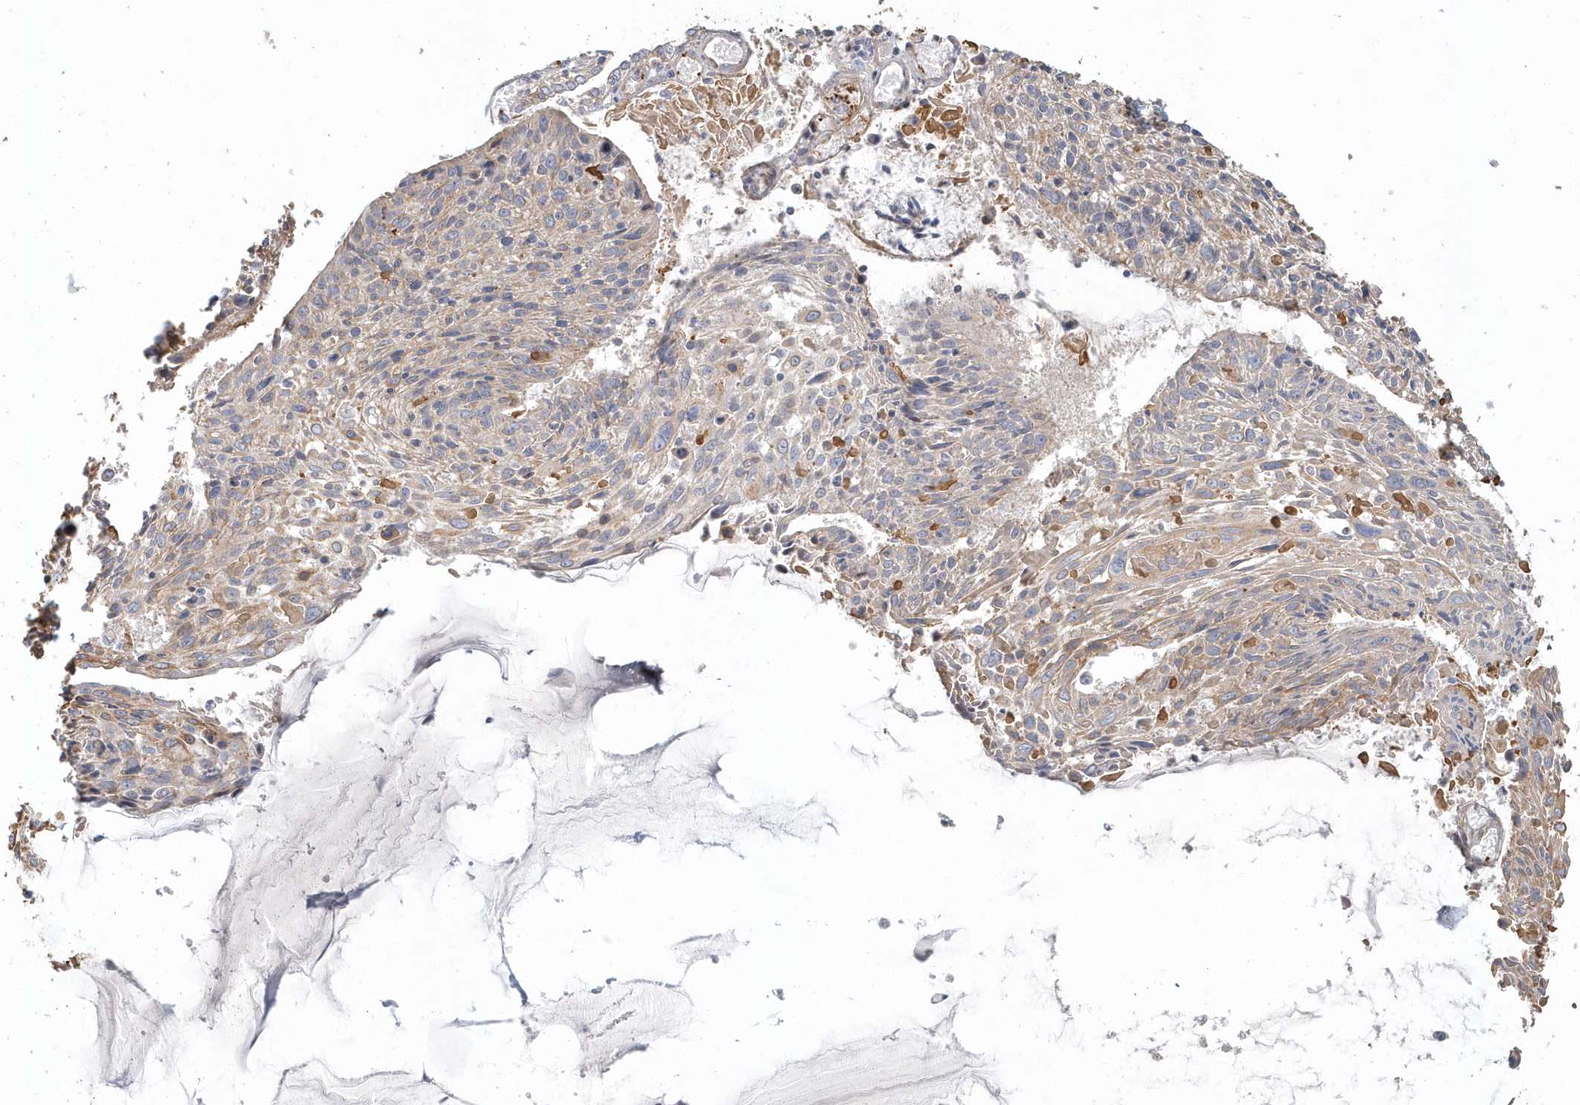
{"staining": {"intensity": "weak", "quantity": "25%-75%", "location": "cytoplasmic/membranous"}, "tissue": "cervical cancer", "cell_type": "Tumor cells", "image_type": "cancer", "snomed": [{"axis": "morphology", "description": "Squamous cell carcinoma, NOS"}, {"axis": "topography", "description": "Cervix"}], "caption": "Immunohistochemical staining of human cervical cancer (squamous cell carcinoma) shows weak cytoplasmic/membranous protein staining in approximately 25%-75% of tumor cells.", "gene": "MMRN1", "patient": {"sex": "female", "age": 51}}